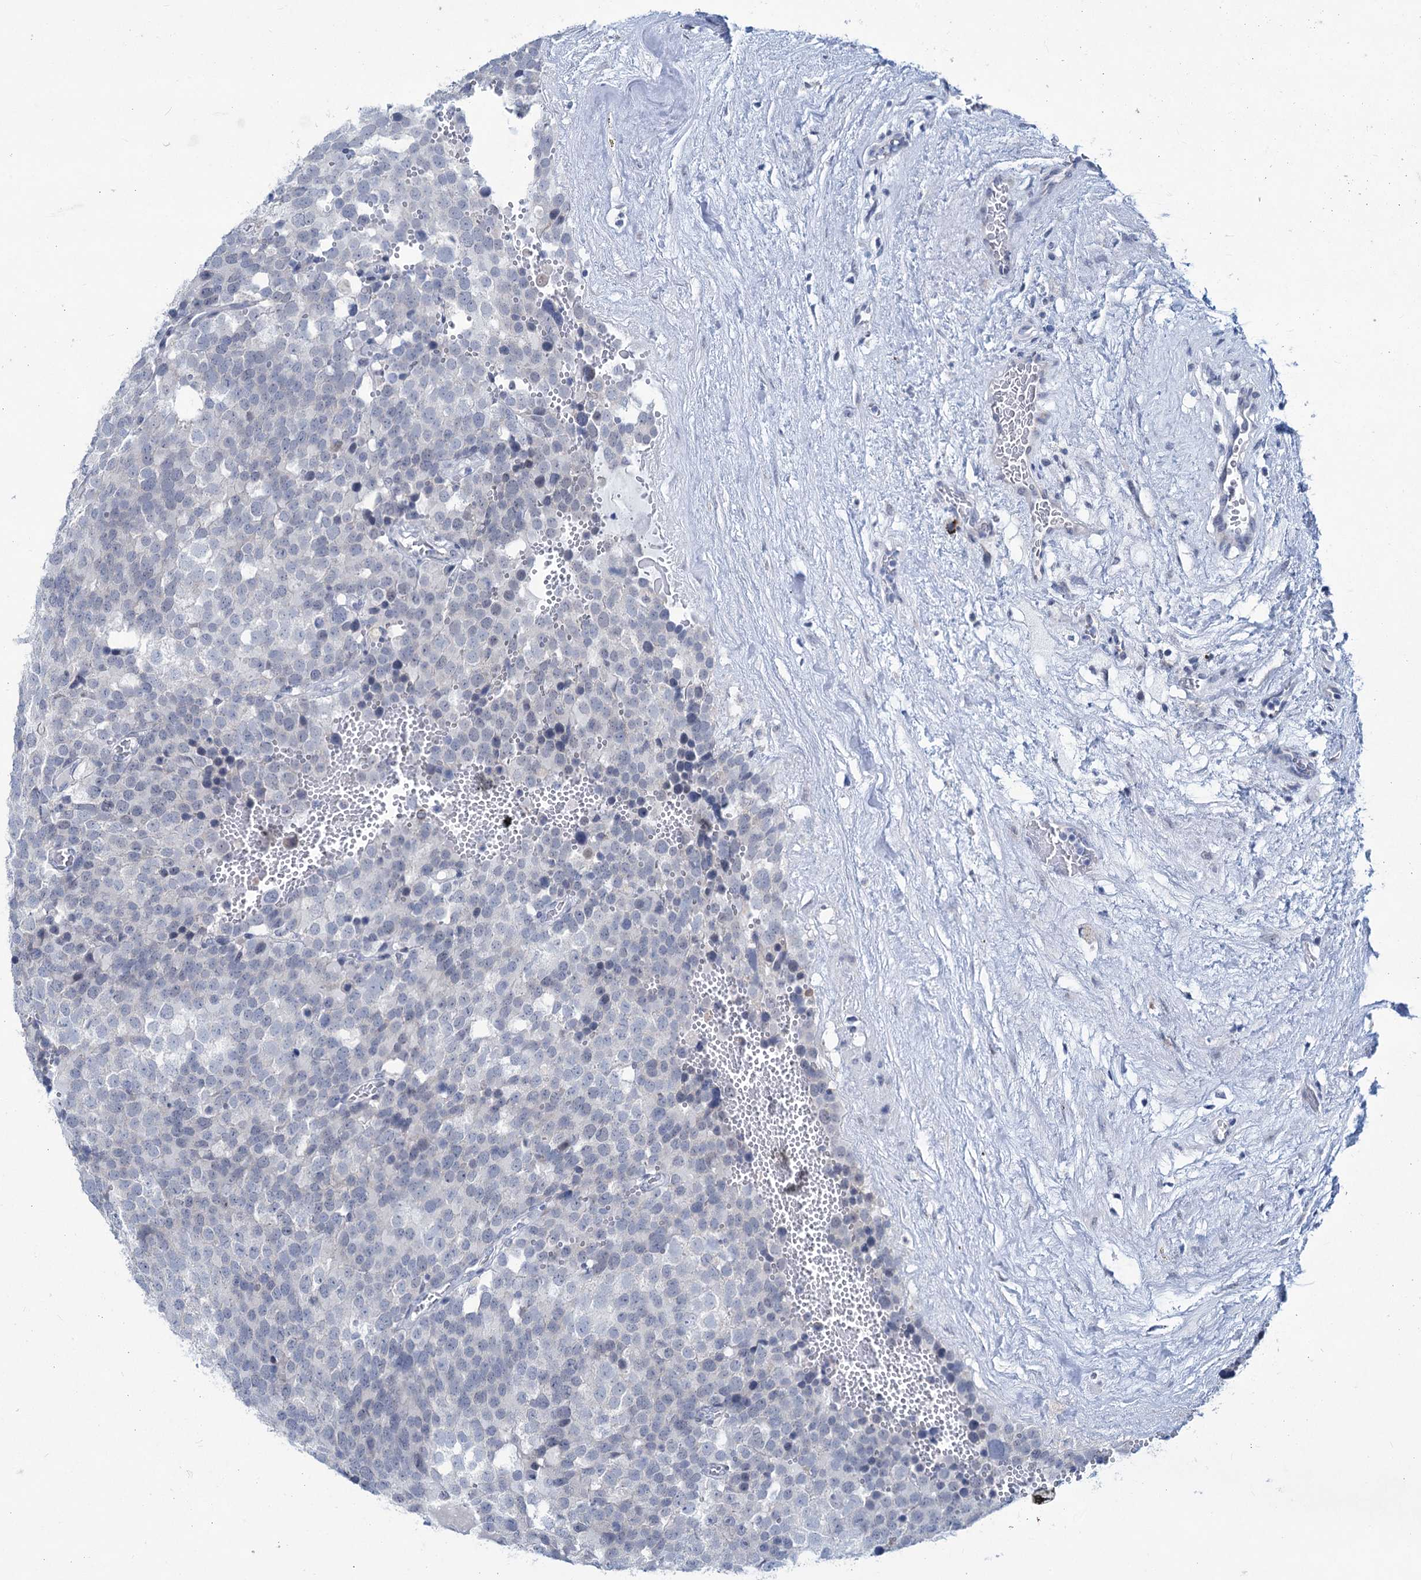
{"staining": {"intensity": "negative", "quantity": "none", "location": "none"}, "tissue": "testis cancer", "cell_type": "Tumor cells", "image_type": "cancer", "snomed": [{"axis": "morphology", "description": "Seminoma, NOS"}, {"axis": "topography", "description": "Testis"}], "caption": "Protein analysis of testis cancer displays no significant positivity in tumor cells.", "gene": "NEU3", "patient": {"sex": "male", "age": 71}}